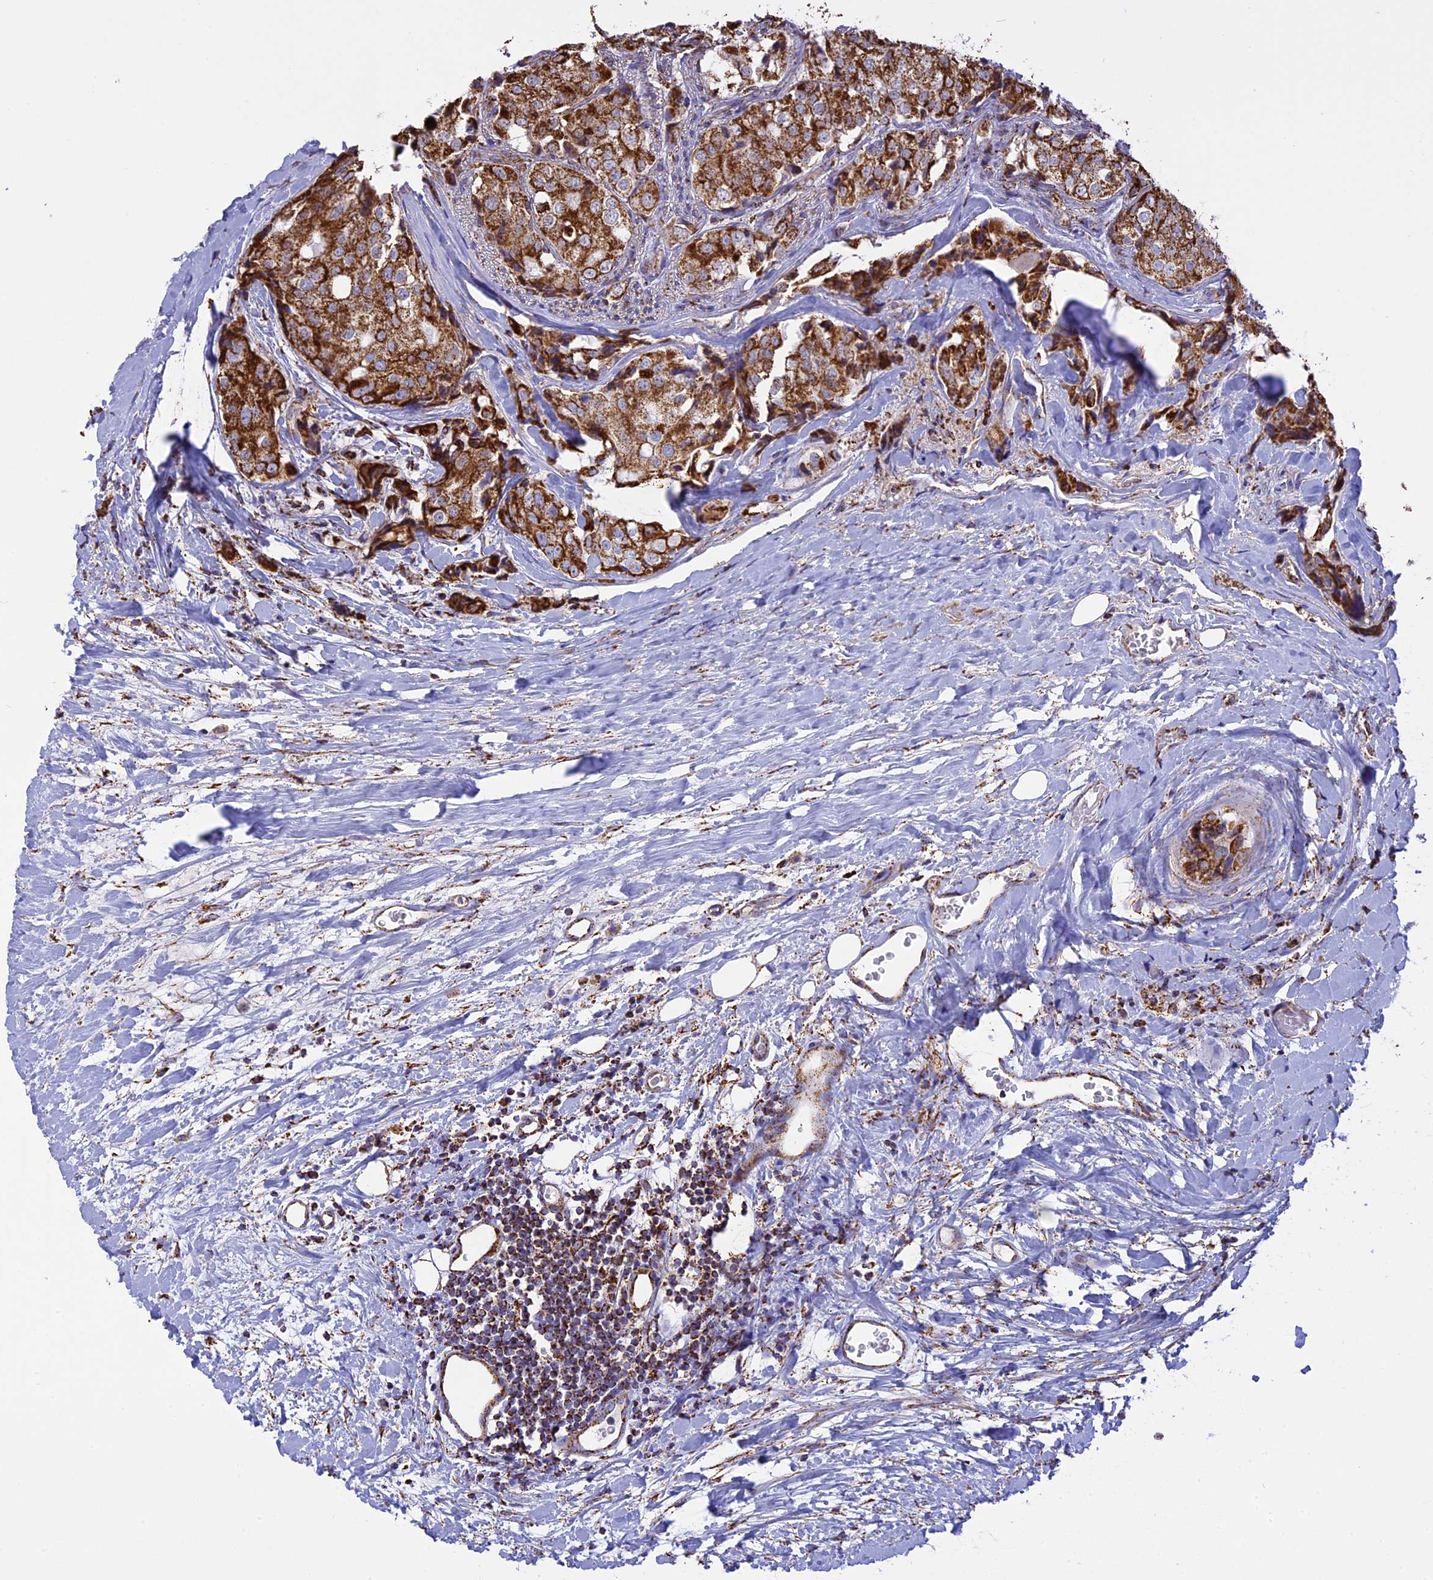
{"staining": {"intensity": "strong", "quantity": ">75%", "location": "cytoplasmic/membranous"}, "tissue": "prostate cancer", "cell_type": "Tumor cells", "image_type": "cancer", "snomed": [{"axis": "morphology", "description": "Adenocarcinoma, High grade"}, {"axis": "topography", "description": "Prostate"}], "caption": "A photomicrograph of prostate adenocarcinoma (high-grade) stained for a protein exhibits strong cytoplasmic/membranous brown staining in tumor cells.", "gene": "KCNG1", "patient": {"sex": "male", "age": 49}}